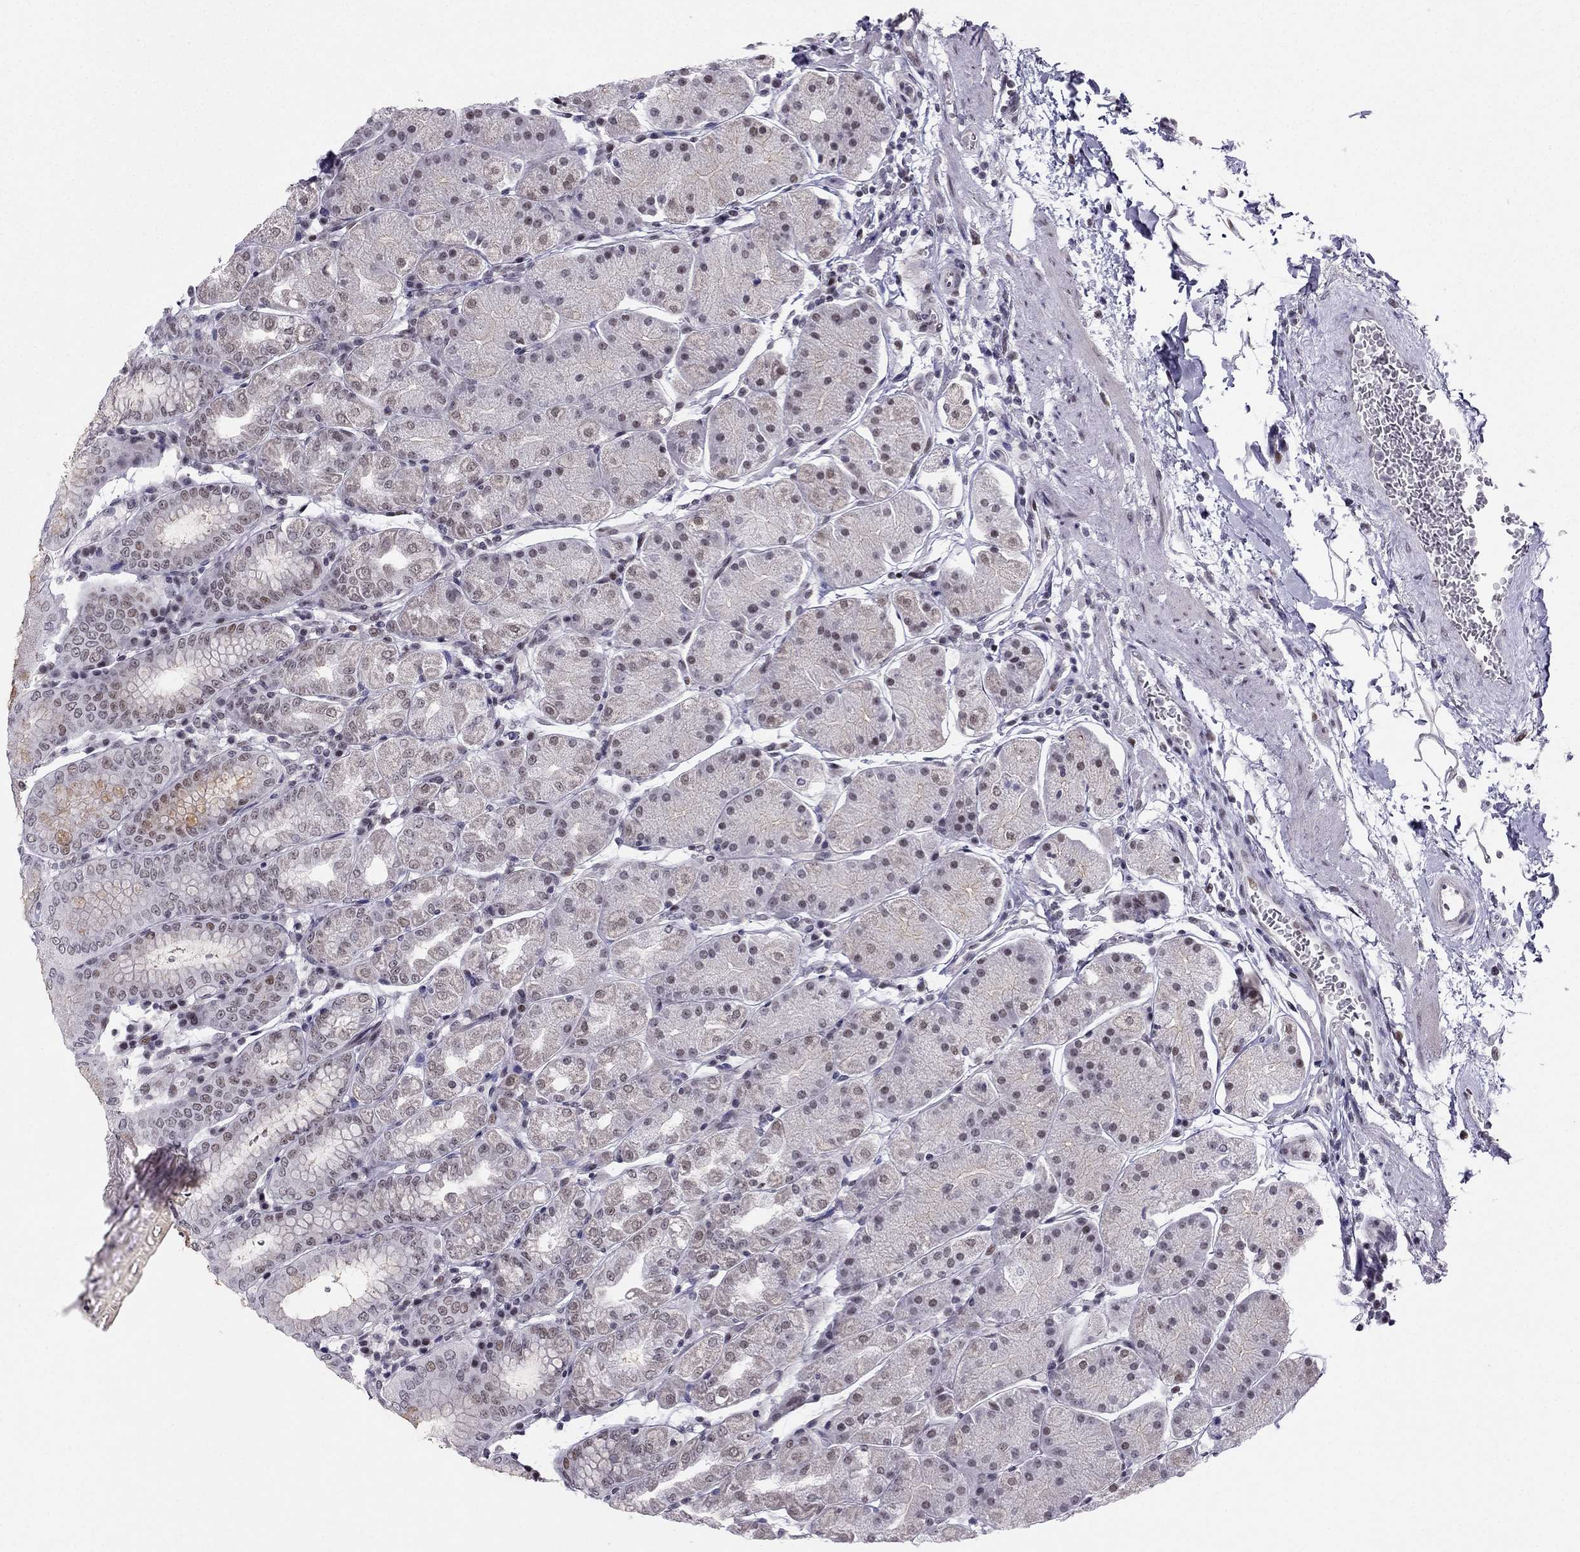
{"staining": {"intensity": "weak", "quantity": "25%-75%", "location": "nuclear"}, "tissue": "stomach", "cell_type": "Glandular cells", "image_type": "normal", "snomed": [{"axis": "morphology", "description": "Normal tissue, NOS"}, {"axis": "topography", "description": "Stomach"}], "caption": "Protein analysis of unremarkable stomach shows weak nuclear expression in approximately 25%-75% of glandular cells.", "gene": "RPRD2", "patient": {"sex": "male", "age": 54}}